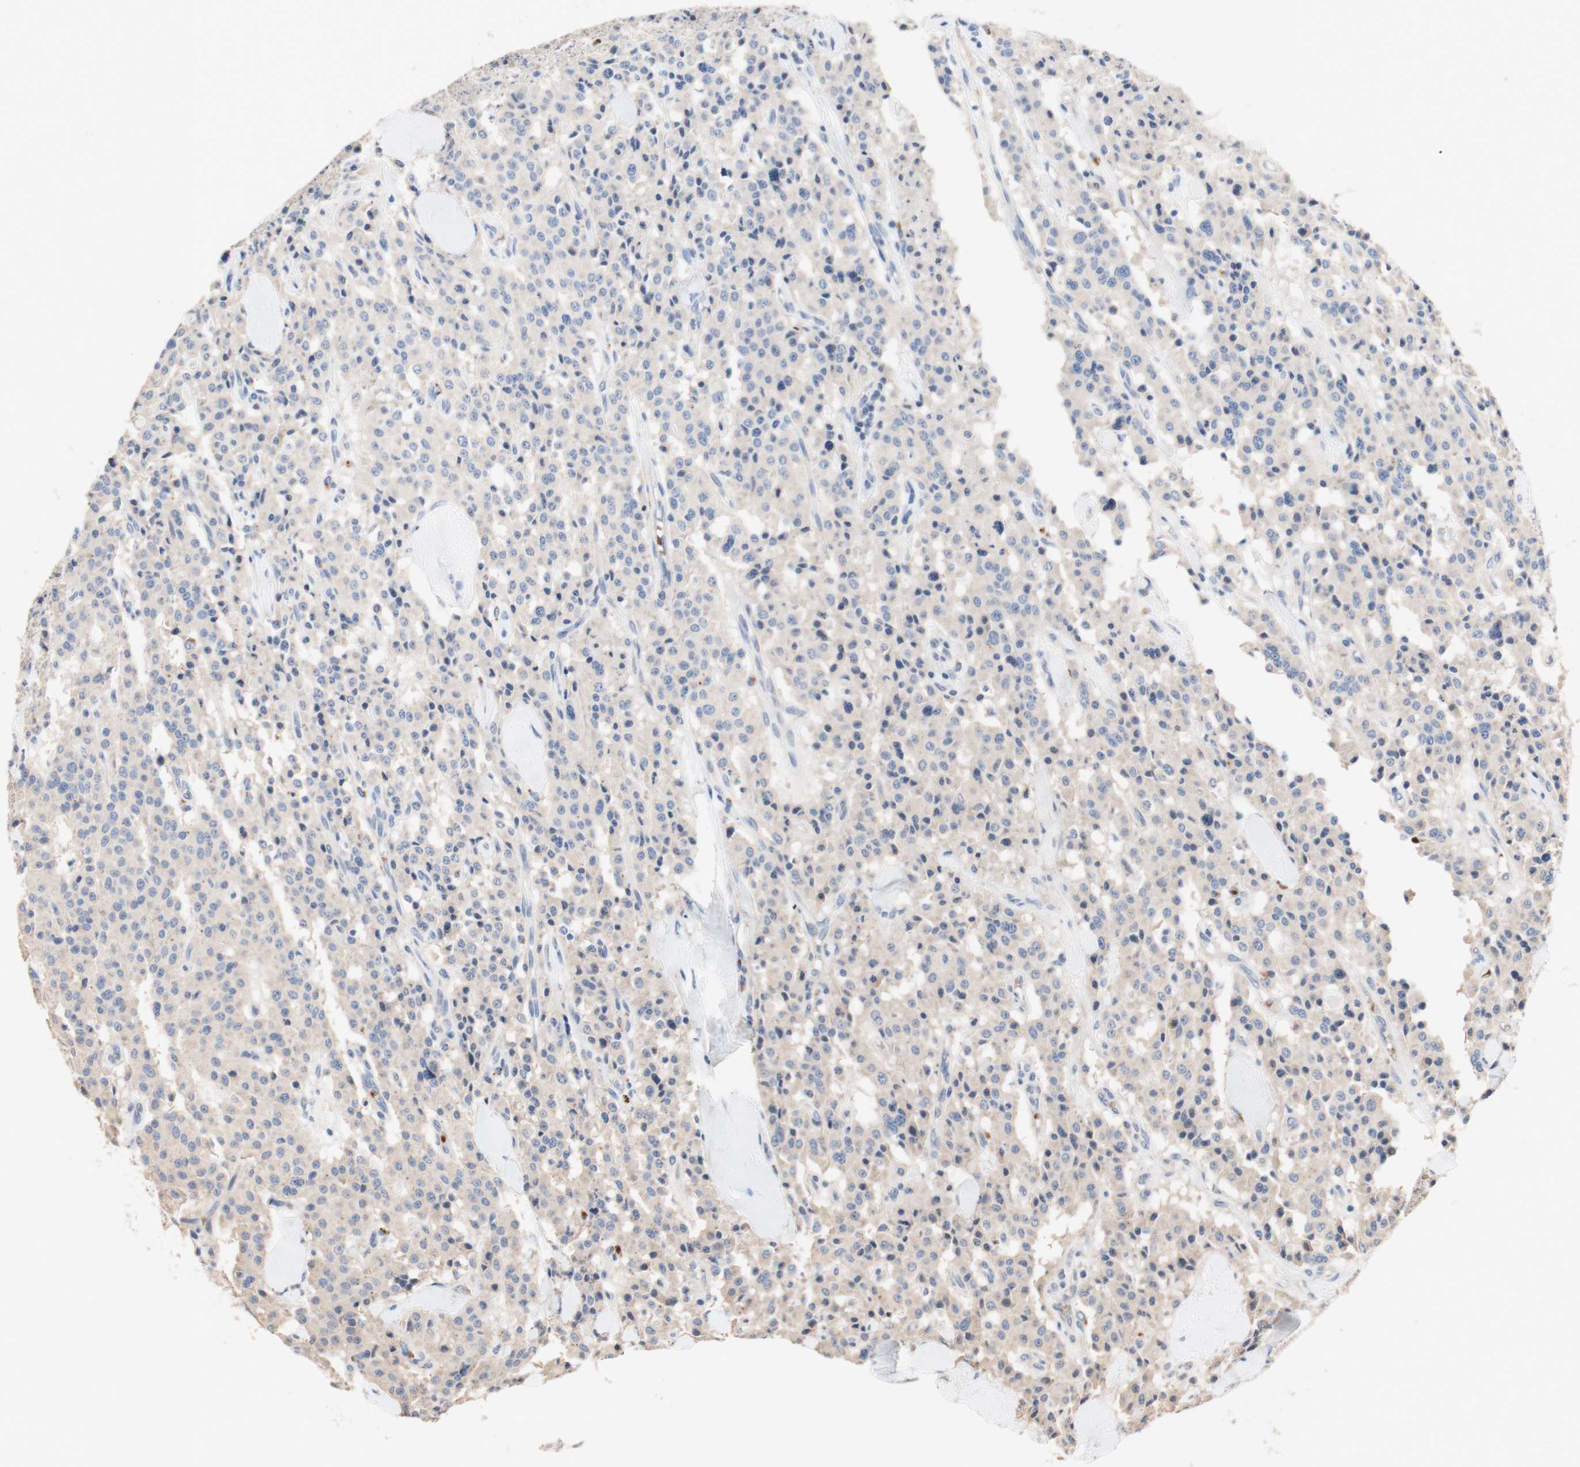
{"staining": {"intensity": "weak", "quantity": ">75%", "location": "cytoplasmic/membranous"}, "tissue": "carcinoid", "cell_type": "Tumor cells", "image_type": "cancer", "snomed": [{"axis": "morphology", "description": "Carcinoid, malignant, NOS"}, {"axis": "topography", "description": "Lung"}], "caption": "Malignant carcinoid was stained to show a protein in brown. There is low levels of weak cytoplasmic/membranous positivity in about >75% of tumor cells.", "gene": "CDON", "patient": {"sex": "male", "age": 30}}